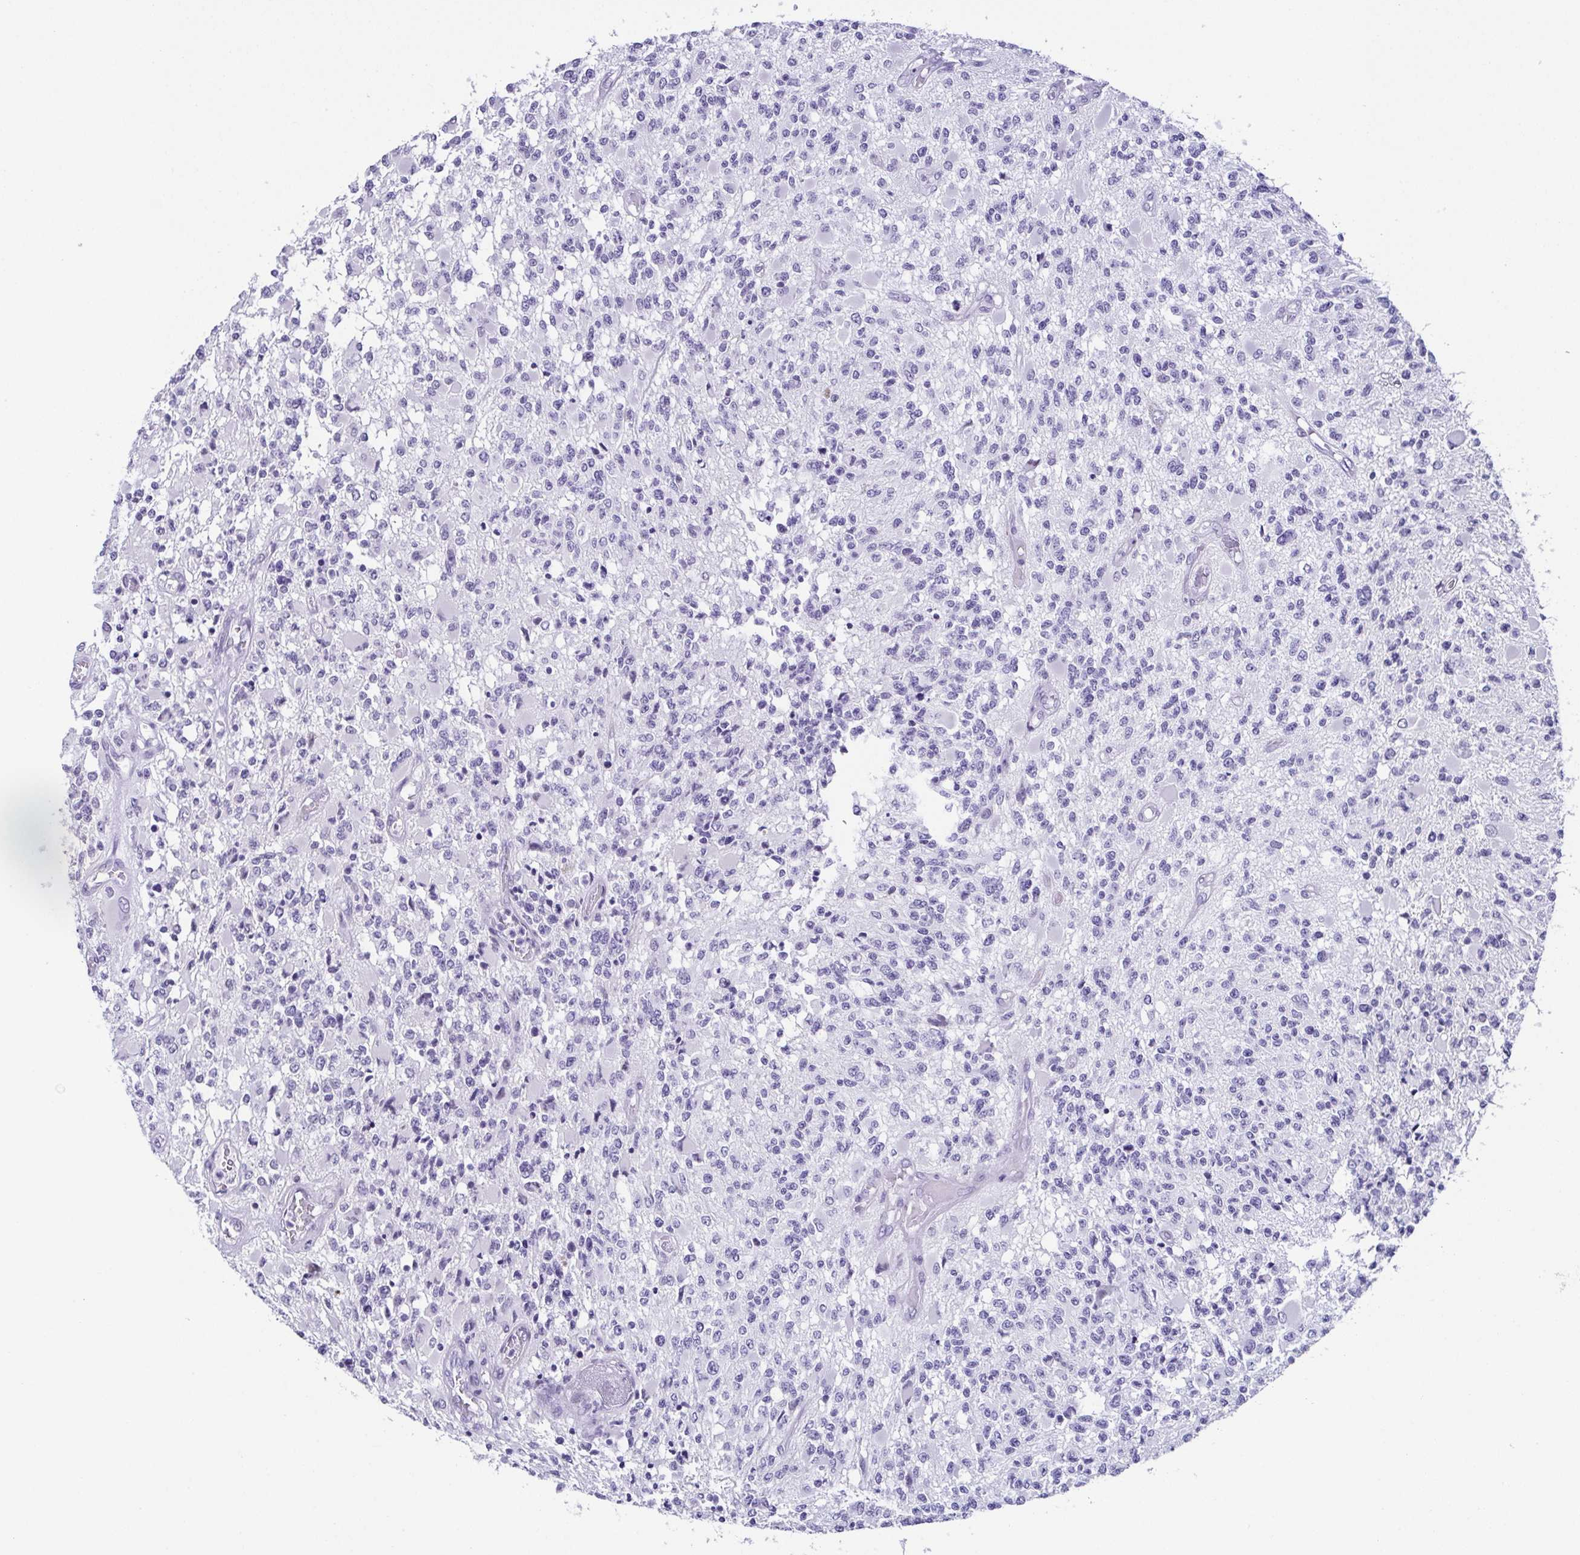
{"staining": {"intensity": "negative", "quantity": "none", "location": "none"}, "tissue": "glioma", "cell_type": "Tumor cells", "image_type": "cancer", "snomed": [{"axis": "morphology", "description": "Glioma, malignant, High grade"}, {"axis": "topography", "description": "Brain"}], "caption": "The histopathology image exhibits no staining of tumor cells in glioma.", "gene": "ESX1", "patient": {"sex": "female", "age": 63}}